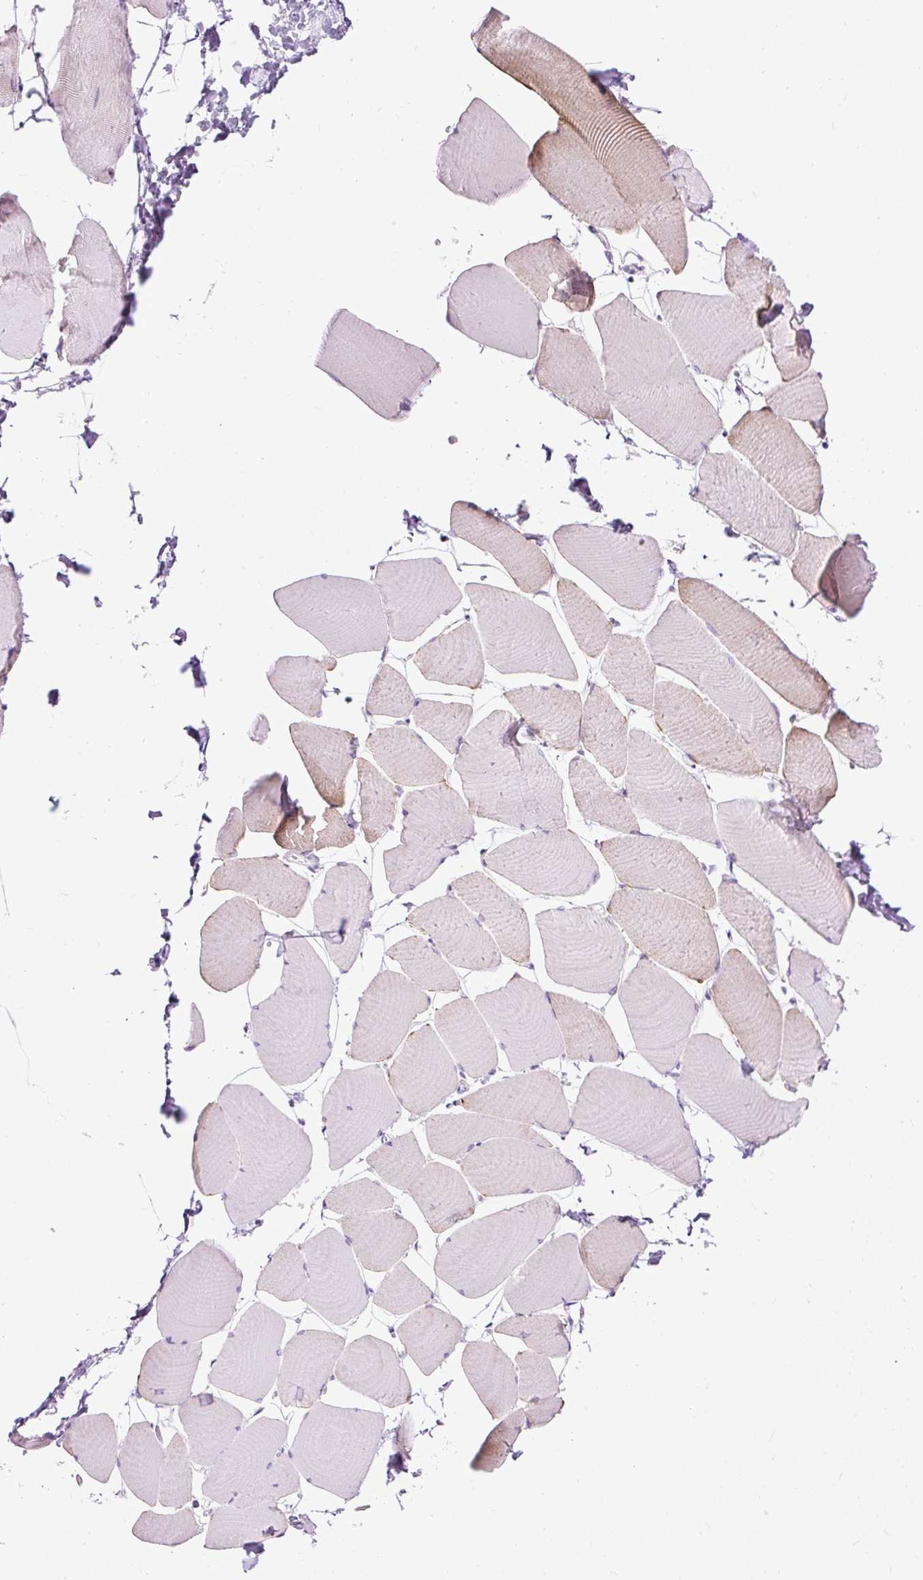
{"staining": {"intensity": "weak", "quantity": "<25%", "location": "cytoplasmic/membranous"}, "tissue": "skeletal muscle", "cell_type": "Myocytes", "image_type": "normal", "snomed": [{"axis": "morphology", "description": "Normal tissue, NOS"}, {"axis": "topography", "description": "Skeletal muscle"}], "caption": "Protein analysis of normal skeletal muscle reveals no significant staining in myocytes.", "gene": "FMC1", "patient": {"sex": "male", "age": 25}}